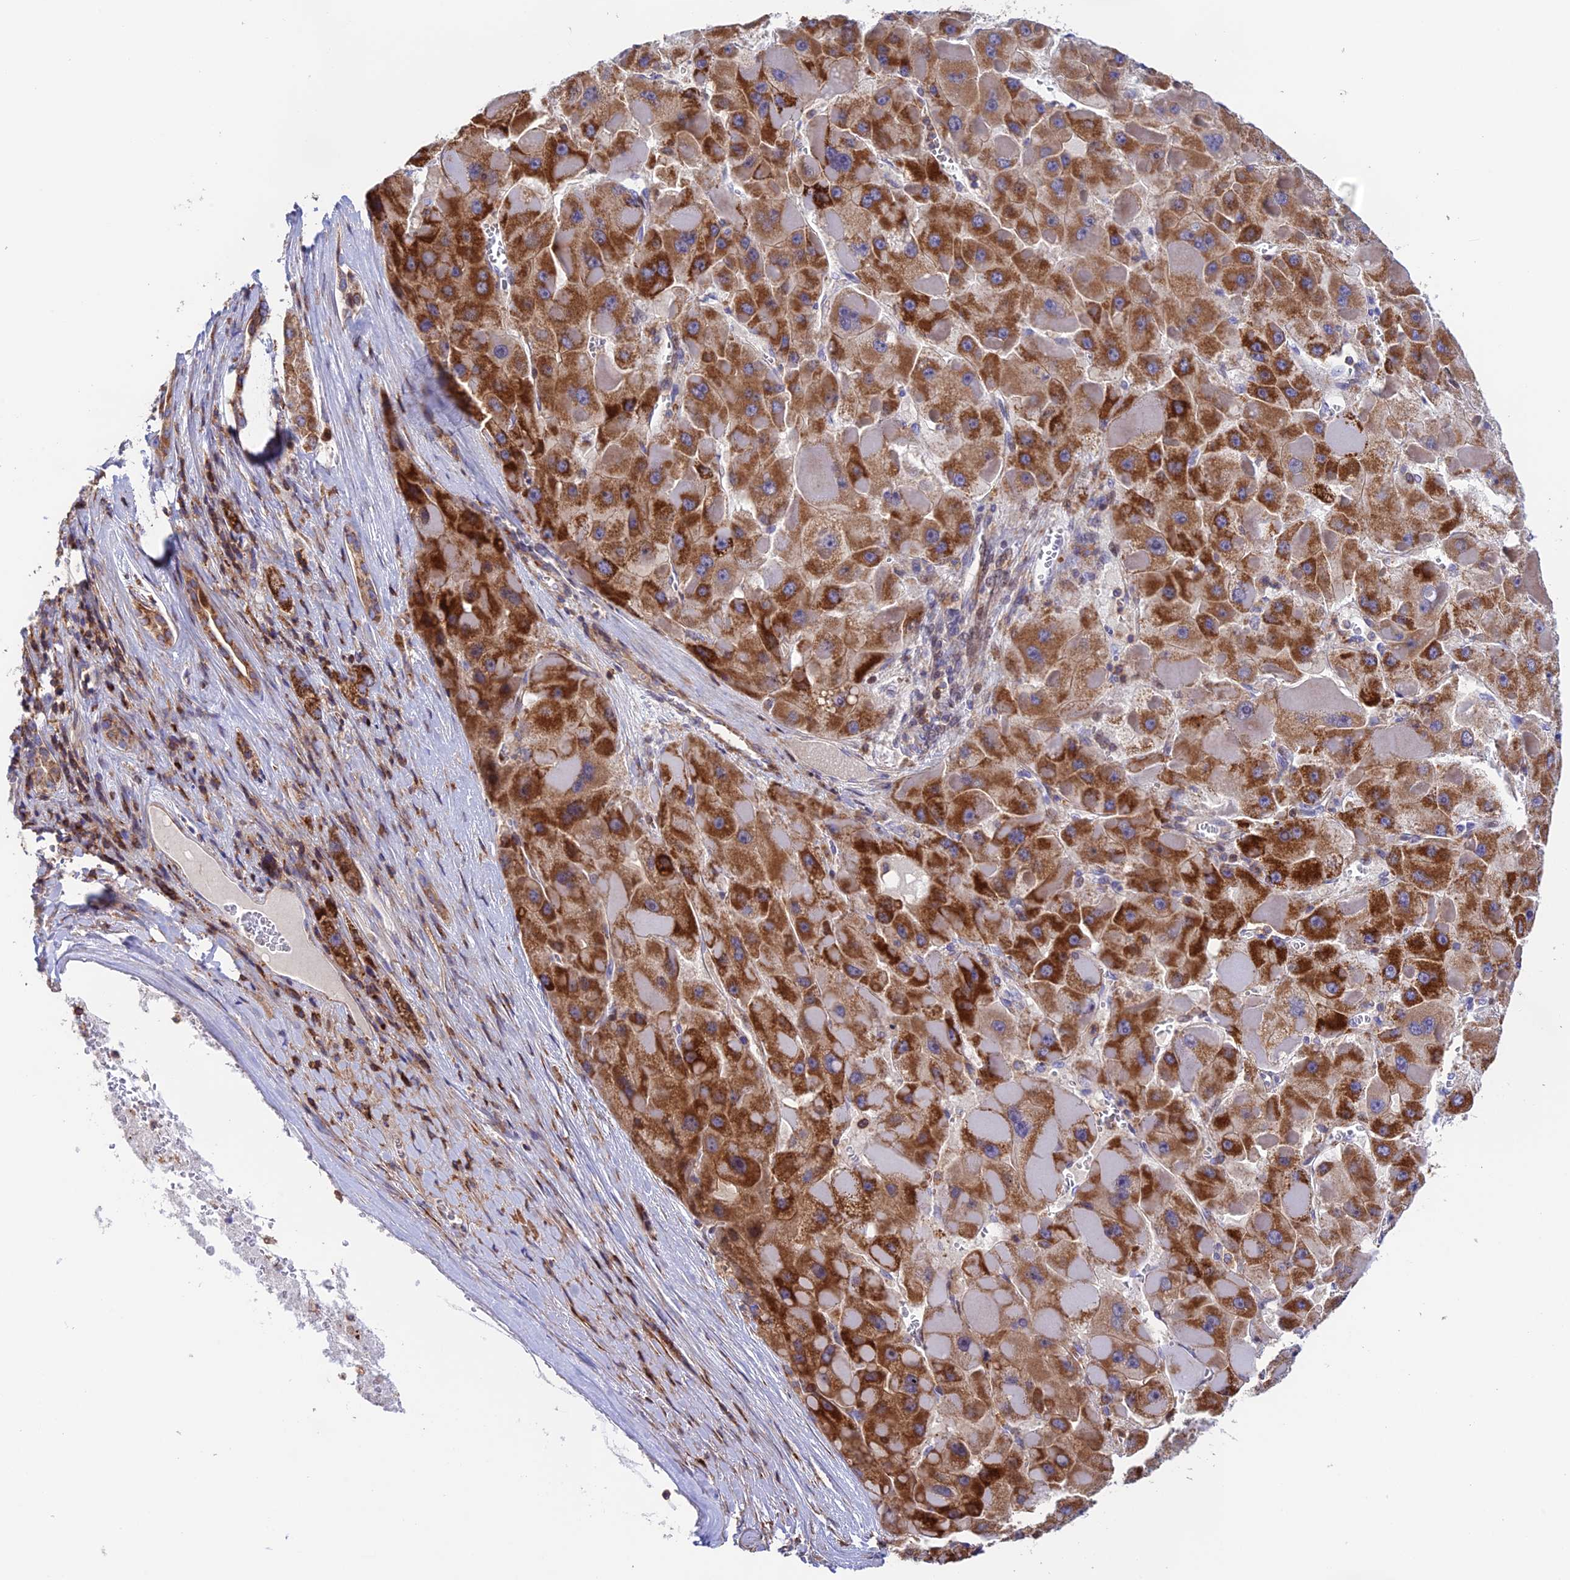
{"staining": {"intensity": "strong", "quantity": ">75%", "location": "cytoplasmic/membranous"}, "tissue": "liver cancer", "cell_type": "Tumor cells", "image_type": "cancer", "snomed": [{"axis": "morphology", "description": "Carcinoma, Hepatocellular, NOS"}, {"axis": "topography", "description": "Liver"}], "caption": "This is an image of immunohistochemistry (IHC) staining of hepatocellular carcinoma (liver), which shows strong expression in the cytoplasmic/membranous of tumor cells.", "gene": "PRIM1", "patient": {"sex": "female", "age": 73}}